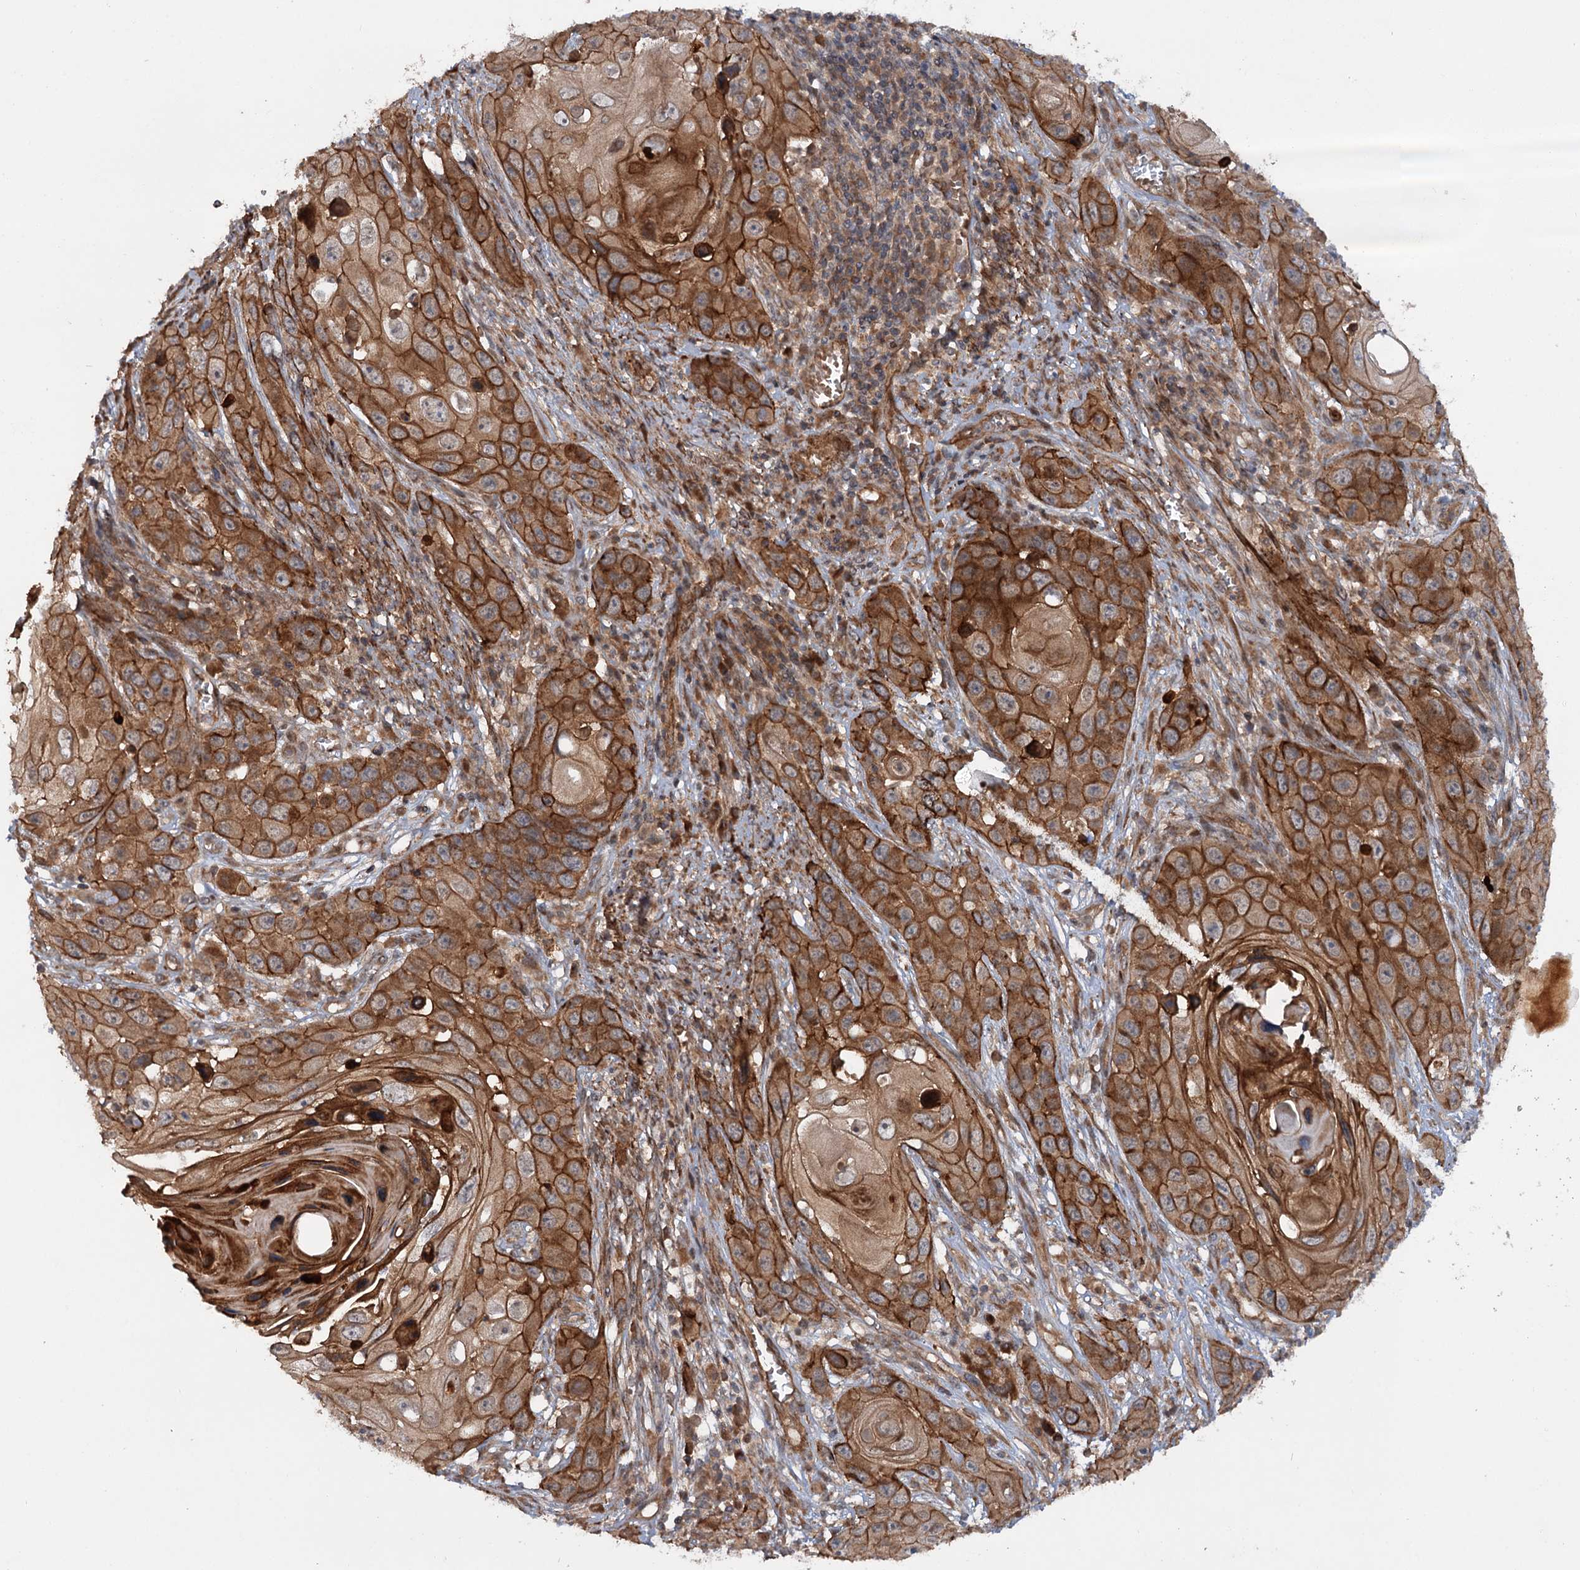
{"staining": {"intensity": "strong", "quantity": ">75%", "location": "cytoplasmic/membranous"}, "tissue": "skin cancer", "cell_type": "Tumor cells", "image_type": "cancer", "snomed": [{"axis": "morphology", "description": "Squamous cell carcinoma, NOS"}, {"axis": "topography", "description": "Skin"}], "caption": "Immunohistochemical staining of squamous cell carcinoma (skin) exhibits high levels of strong cytoplasmic/membranous positivity in about >75% of tumor cells.", "gene": "ADGRG4", "patient": {"sex": "male", "age": 55}}